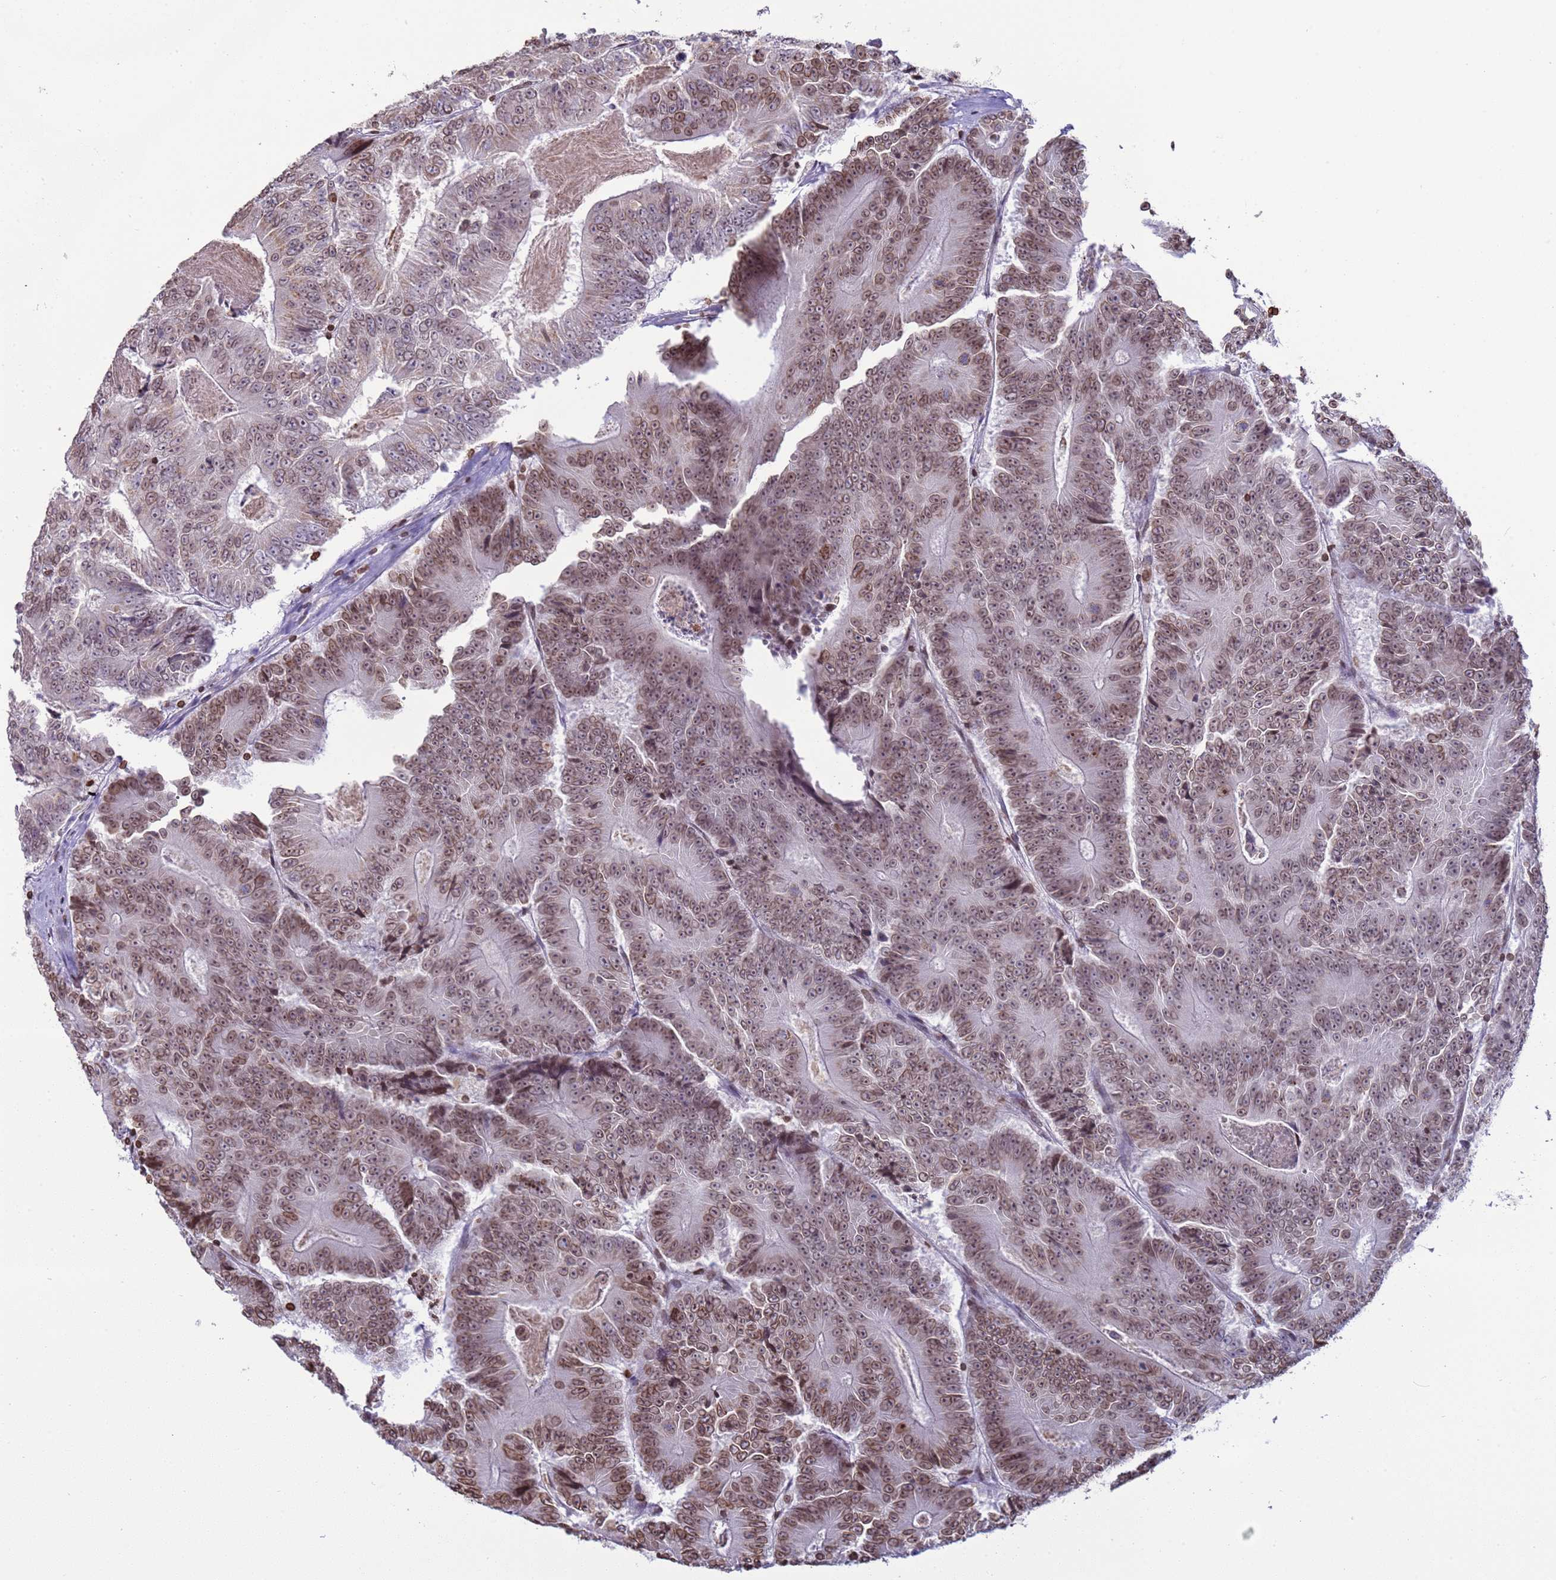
{"staining": {"intensity": "moderate", "quantity": ">75%", "location": "cytoplasmic/membranous,nuclear"}, "tissue": "colorectal cancer", "cell_type": "Tumor cells", "image_type": "cancer", "snomed": [{"axis": "morphology", "description": "Adenocarcinoma, NOS"}, {"axis": "topography", "description": "Colon"}], "caption": "This is a histology image of immunohistochemistry (IHC) staining of colorectal cancer, which shows moderate staining in the cytoplasmic/membranous and nuclear of tumor cells.", "gene": "DHX37", "patient": {"sex": "male", "age": 83}}